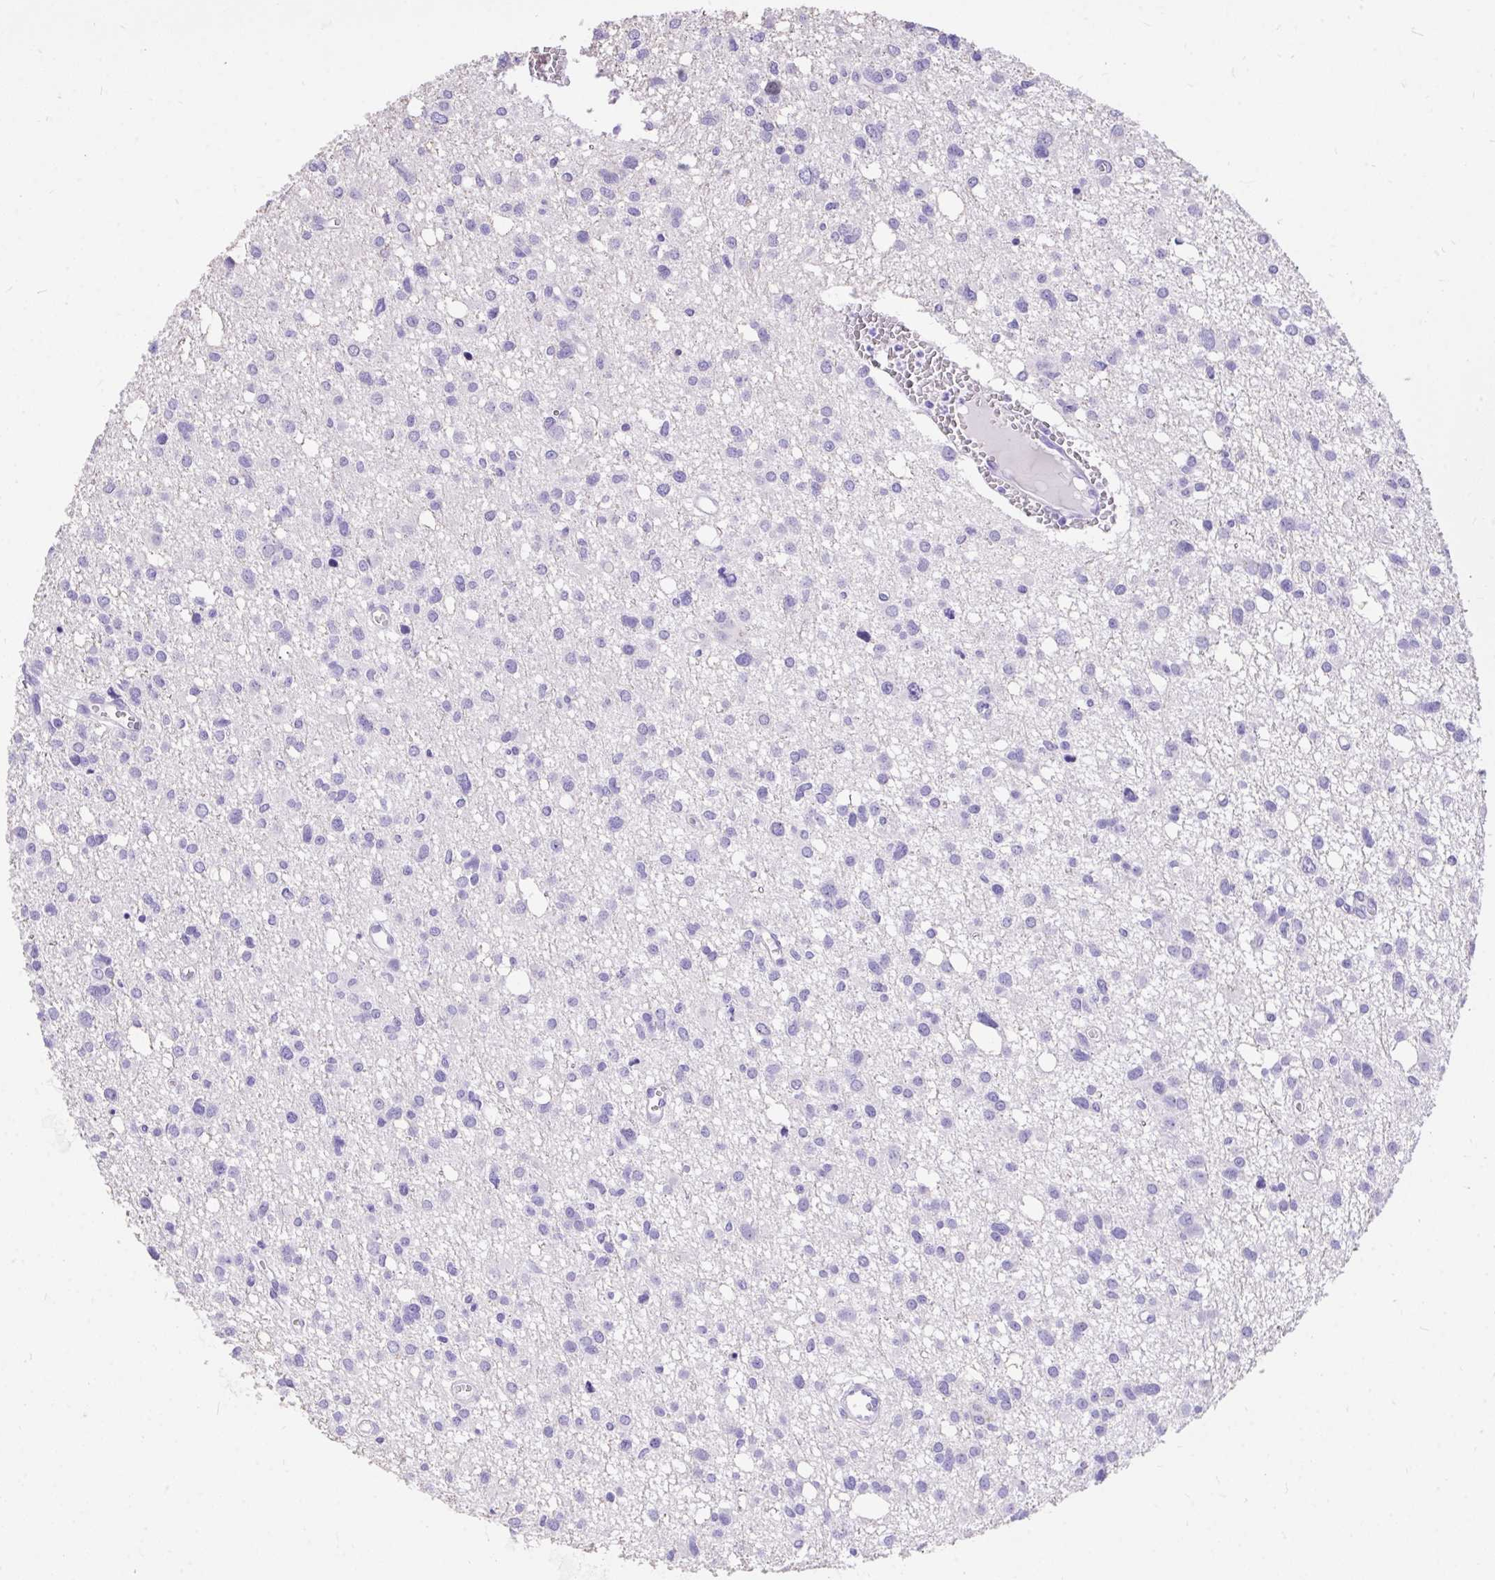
{"staining": {"intensity": "negative", "quantity": "none", "location": "none"}, "tissue": "glioma", "cell_type": "Tumor cells", "image_type": "cancer", "snomed": [{"axis": "morphology", "description": "Glioma, malignant, High grade"}, {"axis": "topography", "description": "Brain"}], "caption": "Immunohistochemical staining of human glioma displays no significant expression in tumor cells.", "gene": "MON1A", "patient": {"sex": "male", "age": 23}}